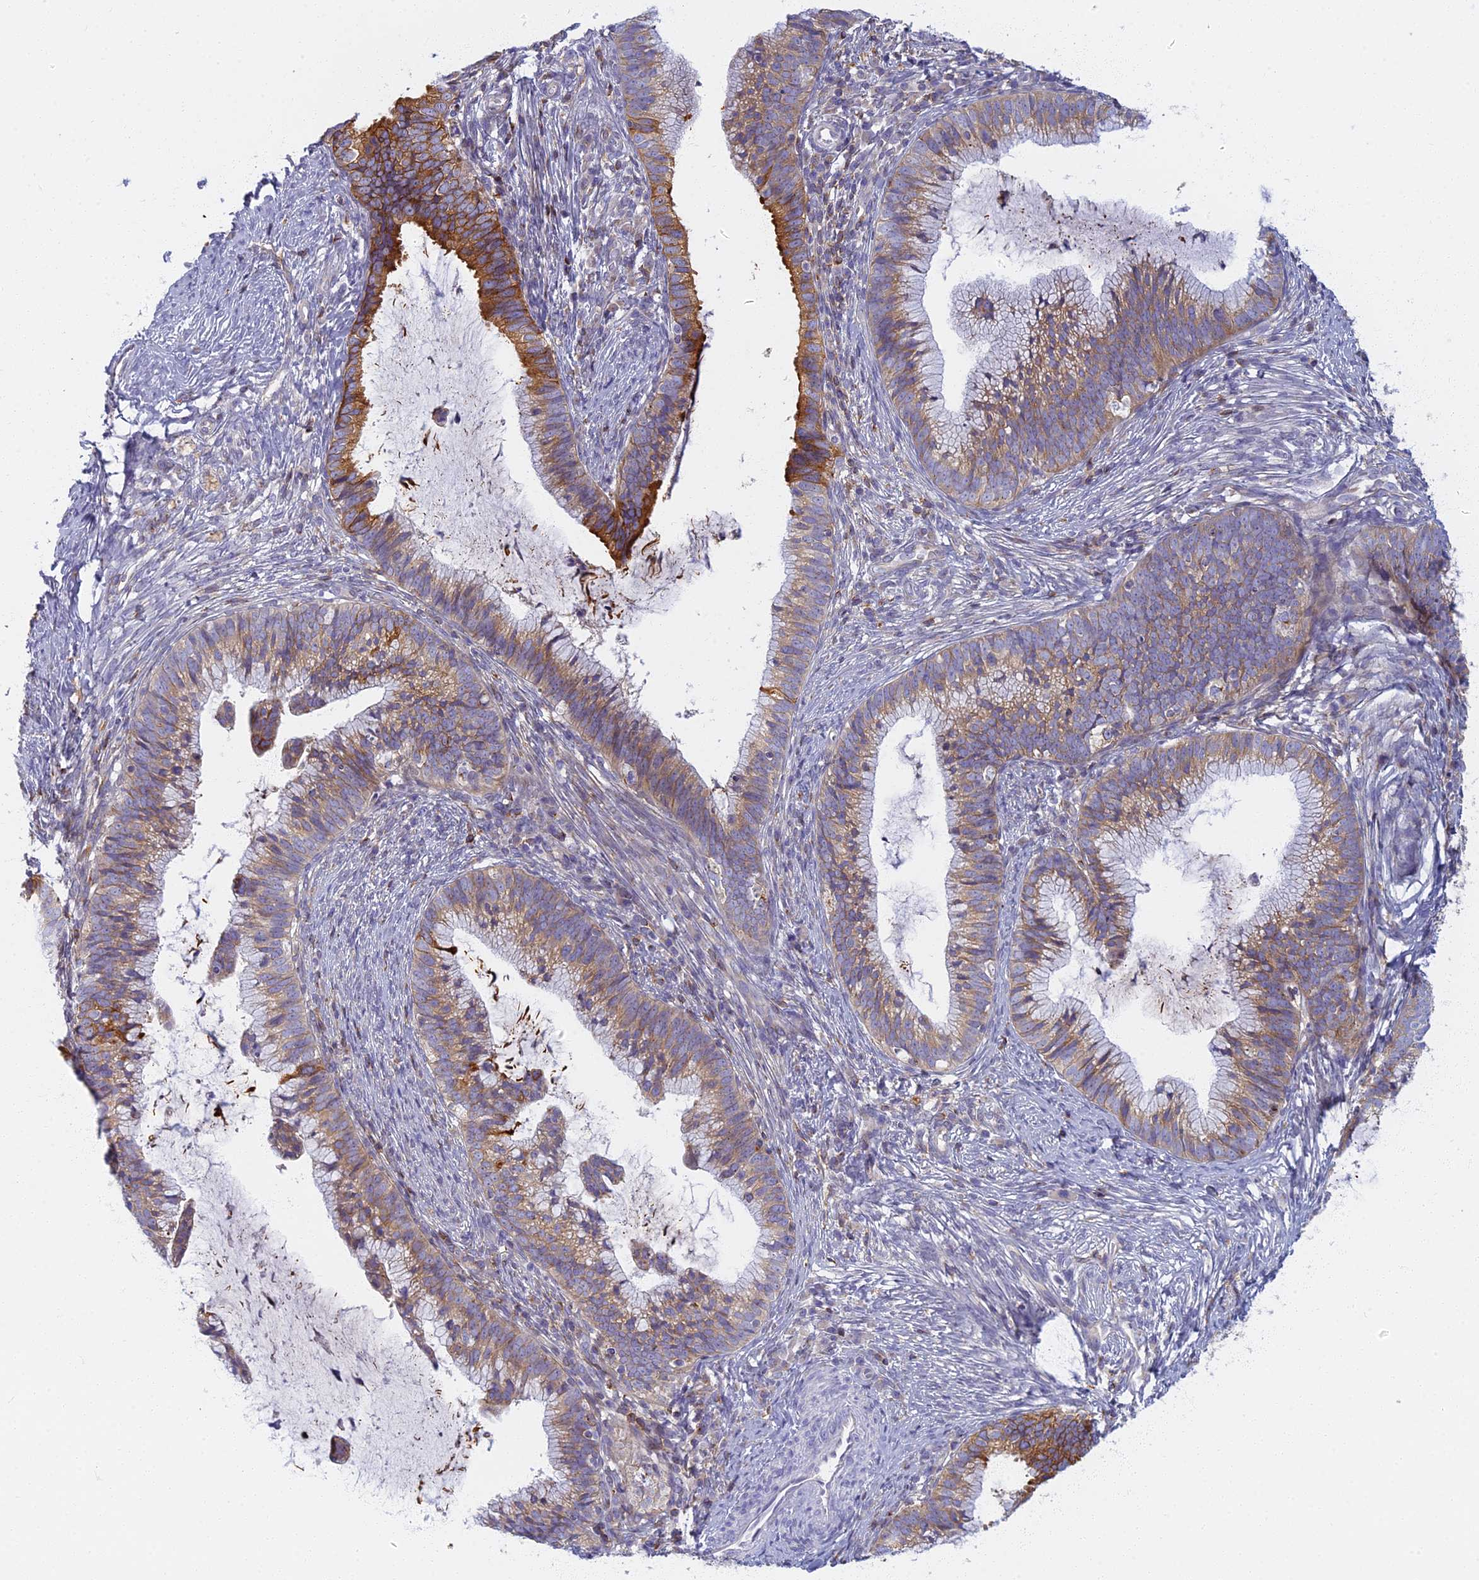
{"staining": {"intensity": "moderate", "quantity": ">75%", "location": "cytoplasmic/membranous"}, "tissue": "cervical cancer", "cell_type": "Tumor cells", "image_type": "cancer", "snomed": [{"axis": "morphology", "description": "Adenocarcinoma, NOS"}, {"axis": "topography", "description": "Cervix"}], "caption": "Immunohistochemical staining of cervical adenocarcinoma demonstrates medium levels of moderate cytoplasmic/membranous expression in about >75% of tumor cells.", "gene": "NOL10", "patient": {"sex": "female", "age": 36}}